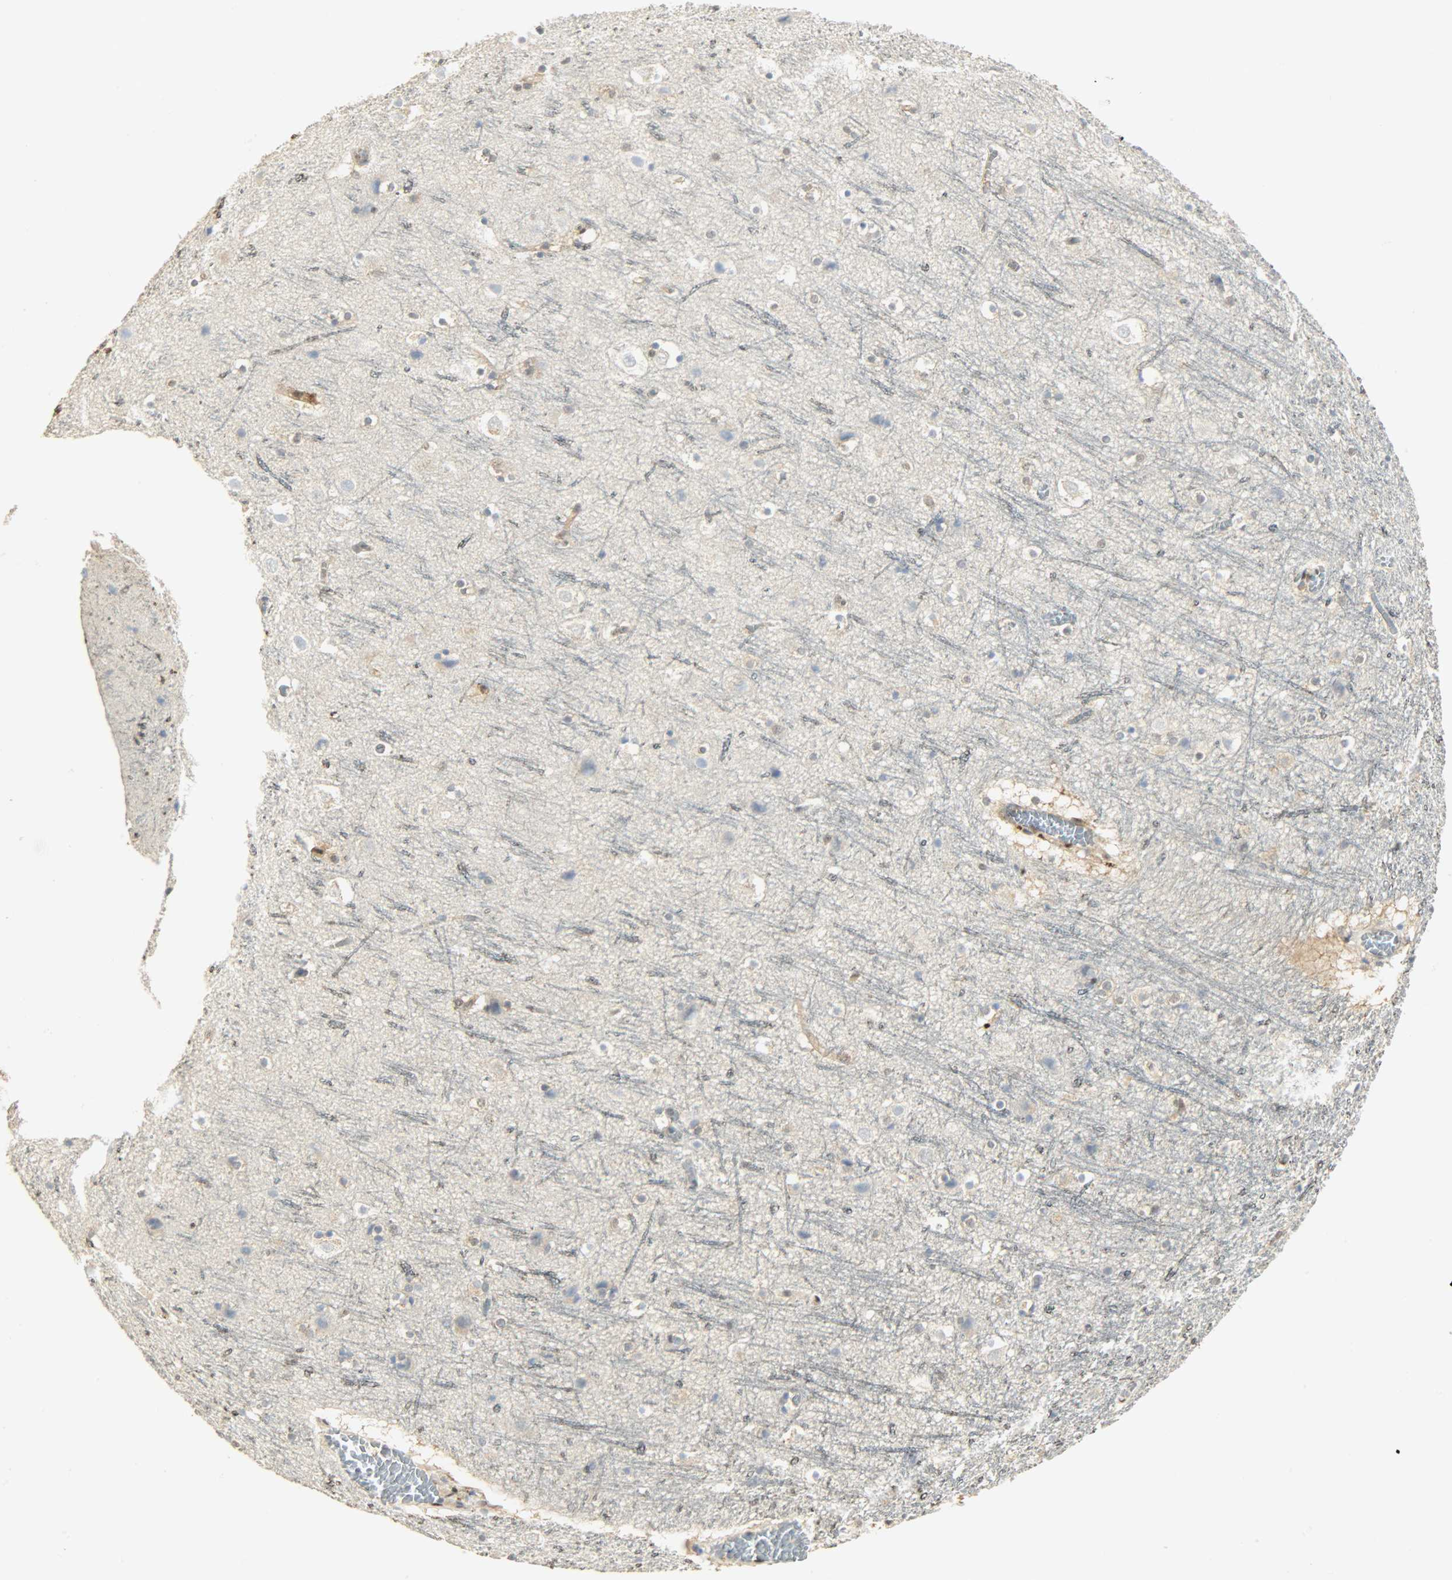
{"staining": {"intensity": "moderate", "quantity": ">75%", "location": "nuclear"}, "tissue": "cerebral cortex", "cell_type": "Endothelial cells", "image_type": "normal", "snomed": [{"axis": "morphology", "description": "Normal tissue, NOS"}, {"axis": "topography", "description": "Cerebral cortex"}], "caption": "Immunohistochemistry (DAB (3,3'-diaminobenzidine)) staining of benign cerebral cortex reveals moderate nuclear protein positivity in about >75% of endothelial cells.", "gene": "NPEPL1", "patient": {"sex": "male", "age": 45}}